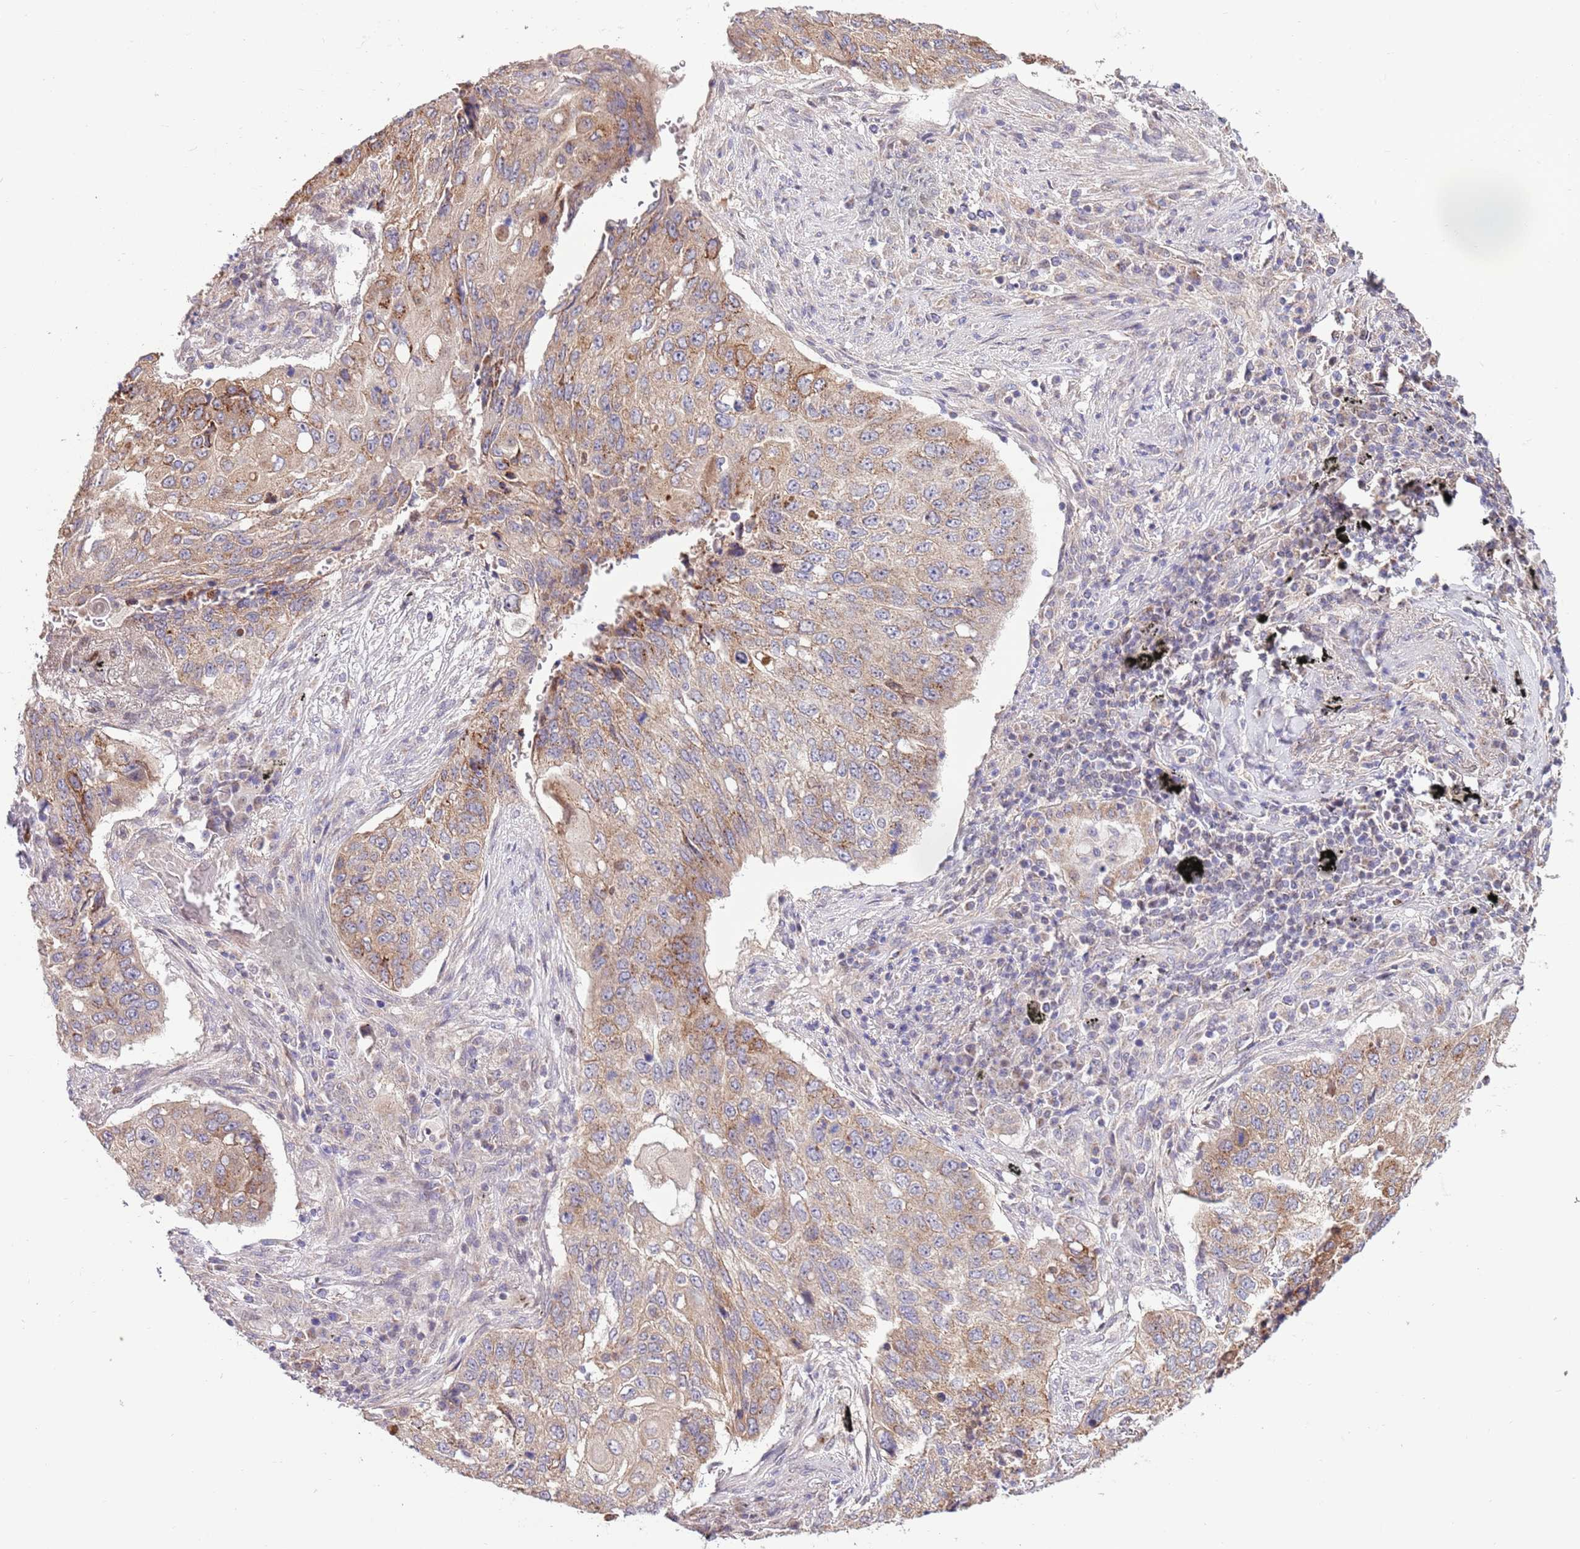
{"staining": {"intensity": "moderate", "quantity": "25%-75%", "location": "cytoplasmic/membranous"}, "tissue": "lung cancer", "cell_type": "Tumor cells", "image_type": "cancer", "snomed": [{"axis": "morphology", "description": "Squamous cell carcinoma, NOS"}, {"axis": "topography", "description": "Lung"}], "caption": "Tumor cells exhibit moderate cytoplasmic/membranous positivity in approximately 25%-75% of cells in lung cancer (squamous cell carcinoma).", "gene": "ARL2BP", "patient": {"sex": "female", "age": 63}}